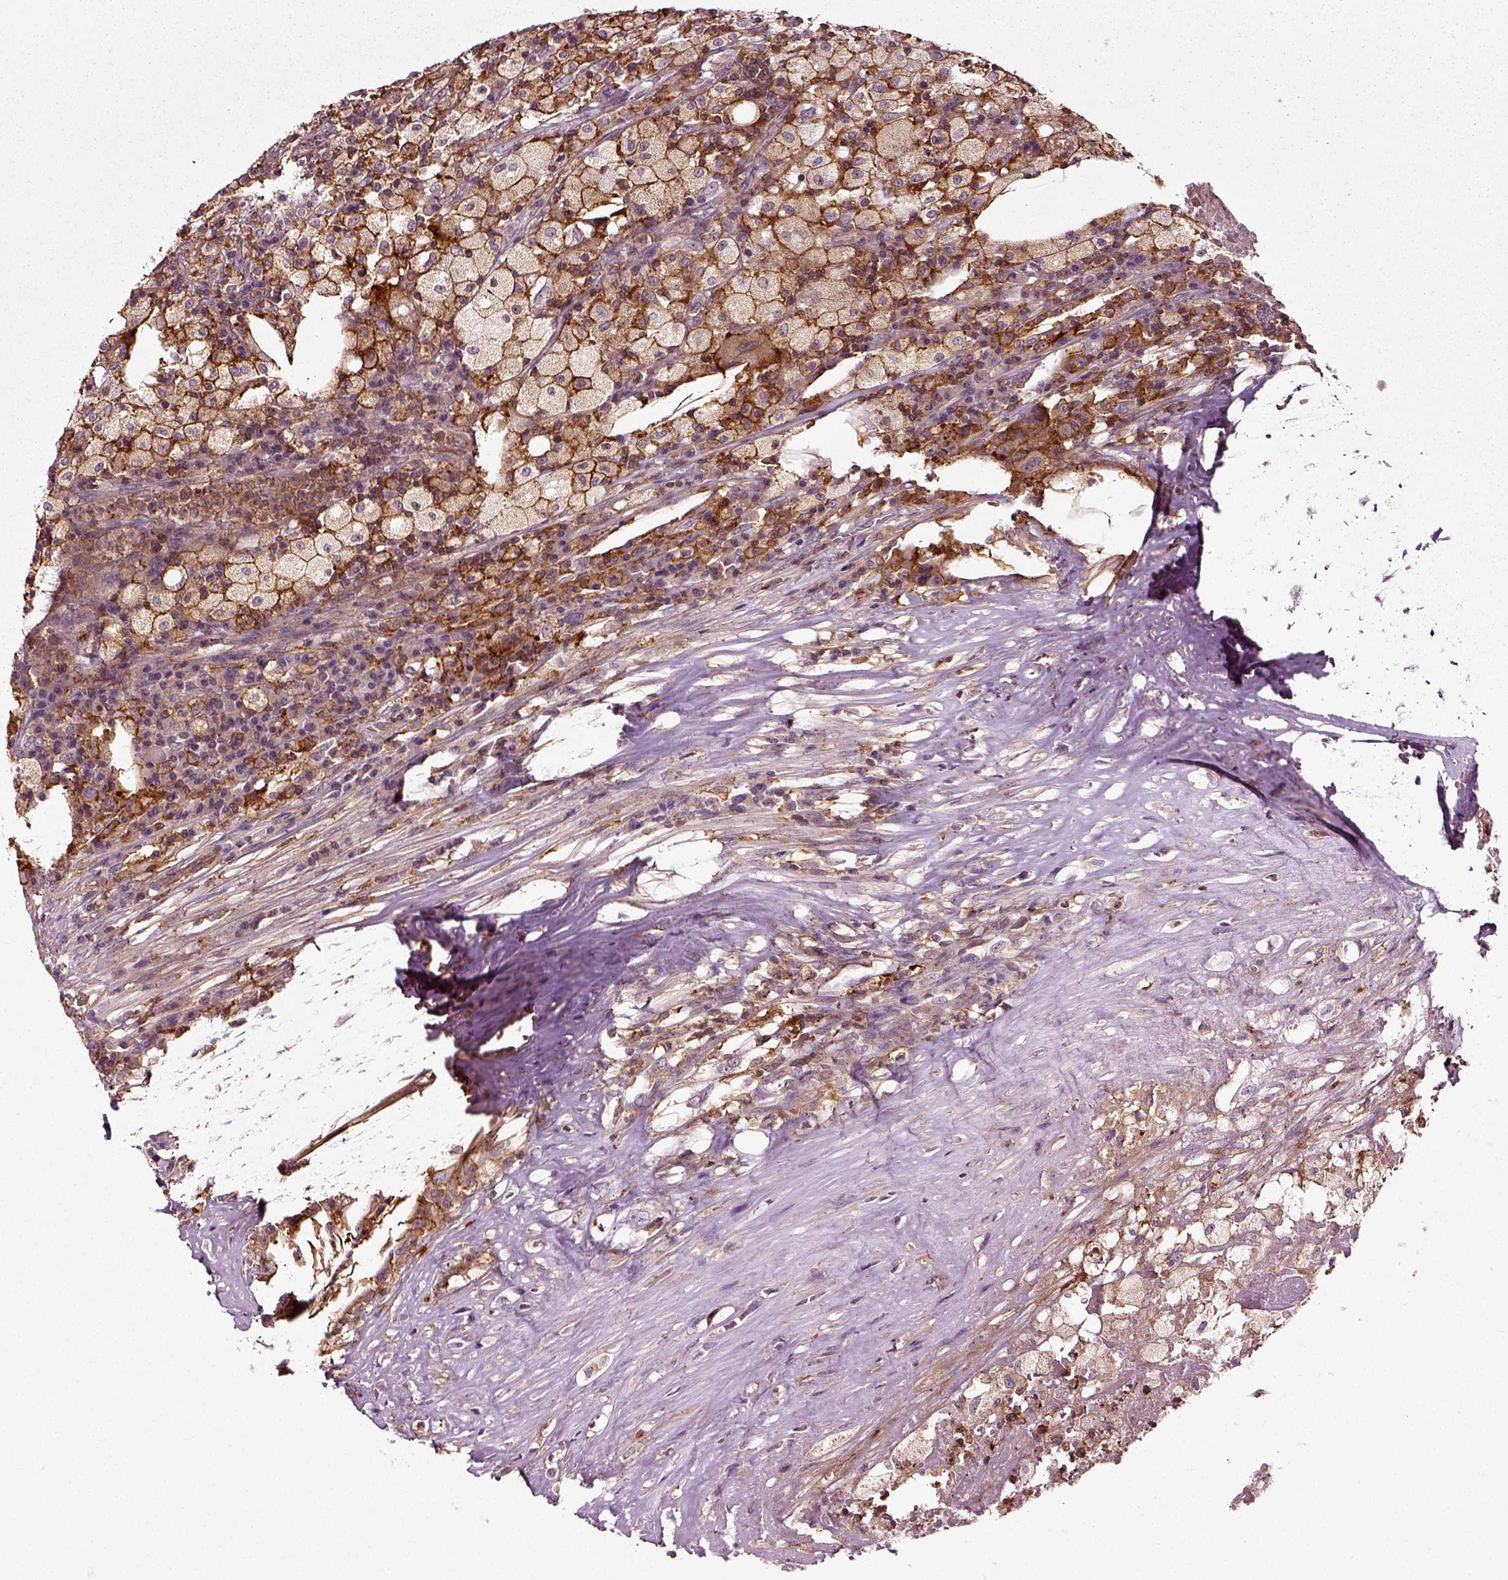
{"staining": {"intensity": "strong", "quantity": ">75%", "location": "cytoplasmic/membranous"}, "tissue": "testis cancer", "cell_type": "Tumor cells", "image_type": "cancer", "snomed": [{"axis": "morphology", "description": "Necrosis, NOS"}, {"axis": "morphology", "description": "Carcinoma, Embryonal, NOS"}, {"axis": "topography", "description": "Testis"}], "caption": "Immunohistochemical staining of testis cancer (embryonal carcinoma) demonstrates high levels of strong cytoplasmic/membranous expression in approximately >75% of tumor cells.", "gene": "RHOF", "patient": {"sex": "male", "age": 19}}